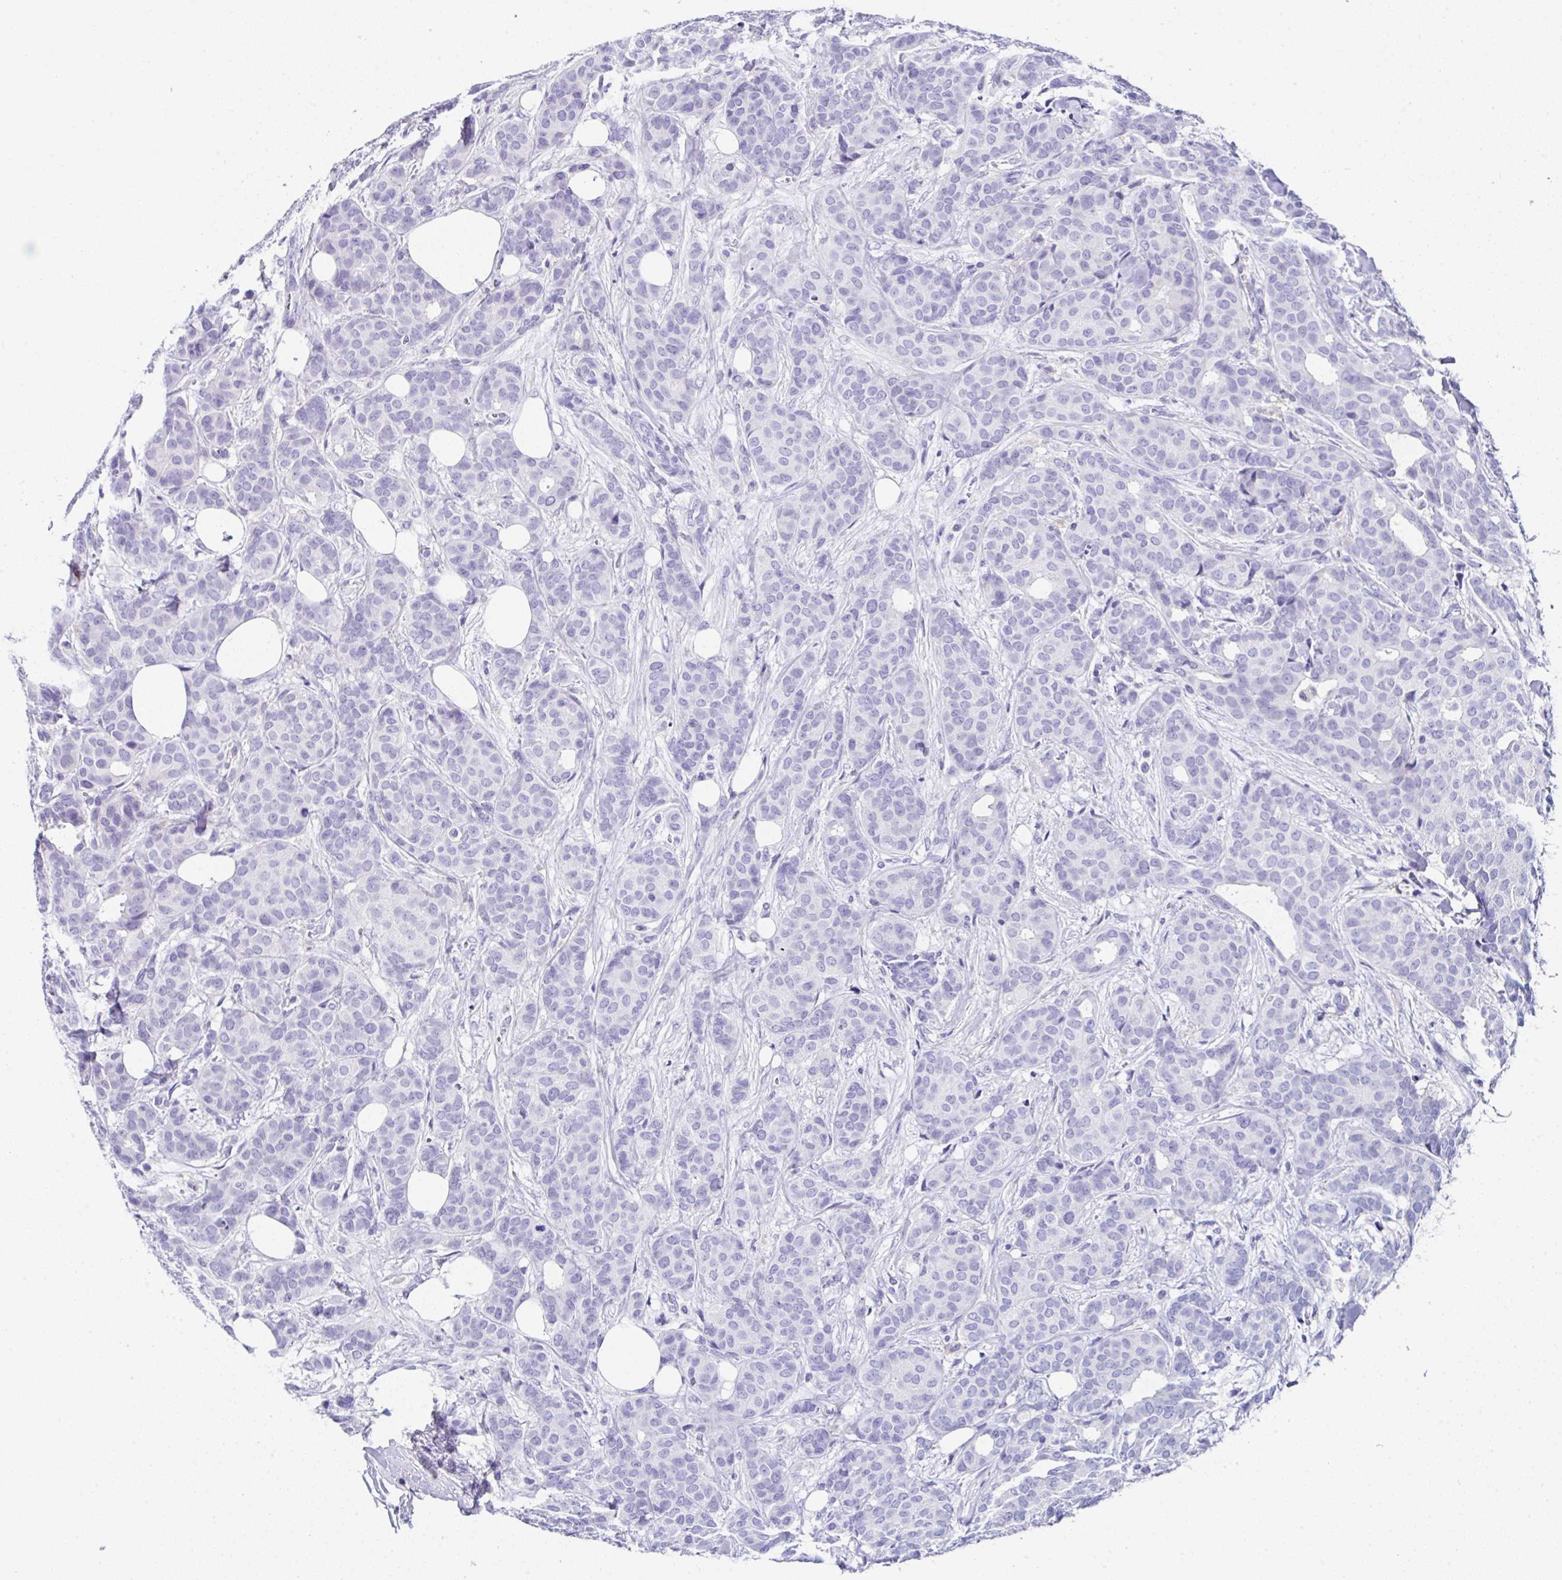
{"staining": {"intensity": "negative", "quantity": "none", "location": "none"}, "tissue": "breast cancer", "cell_type": "Tumor cells", "image_type": "cancer", "snomed": [{"axis": "morphology", "description": "Duct carcinoma"}, {"axis": "topography", "description": "Breast"}], "caption": "Immunohistochemistry histopathology image of intraductal carcinoma (breast) stained for a protein (brown), which shows no staining in tumor cells.", "gene": "UGT3A1", "patient": {"sex": "female", "age": 70}}